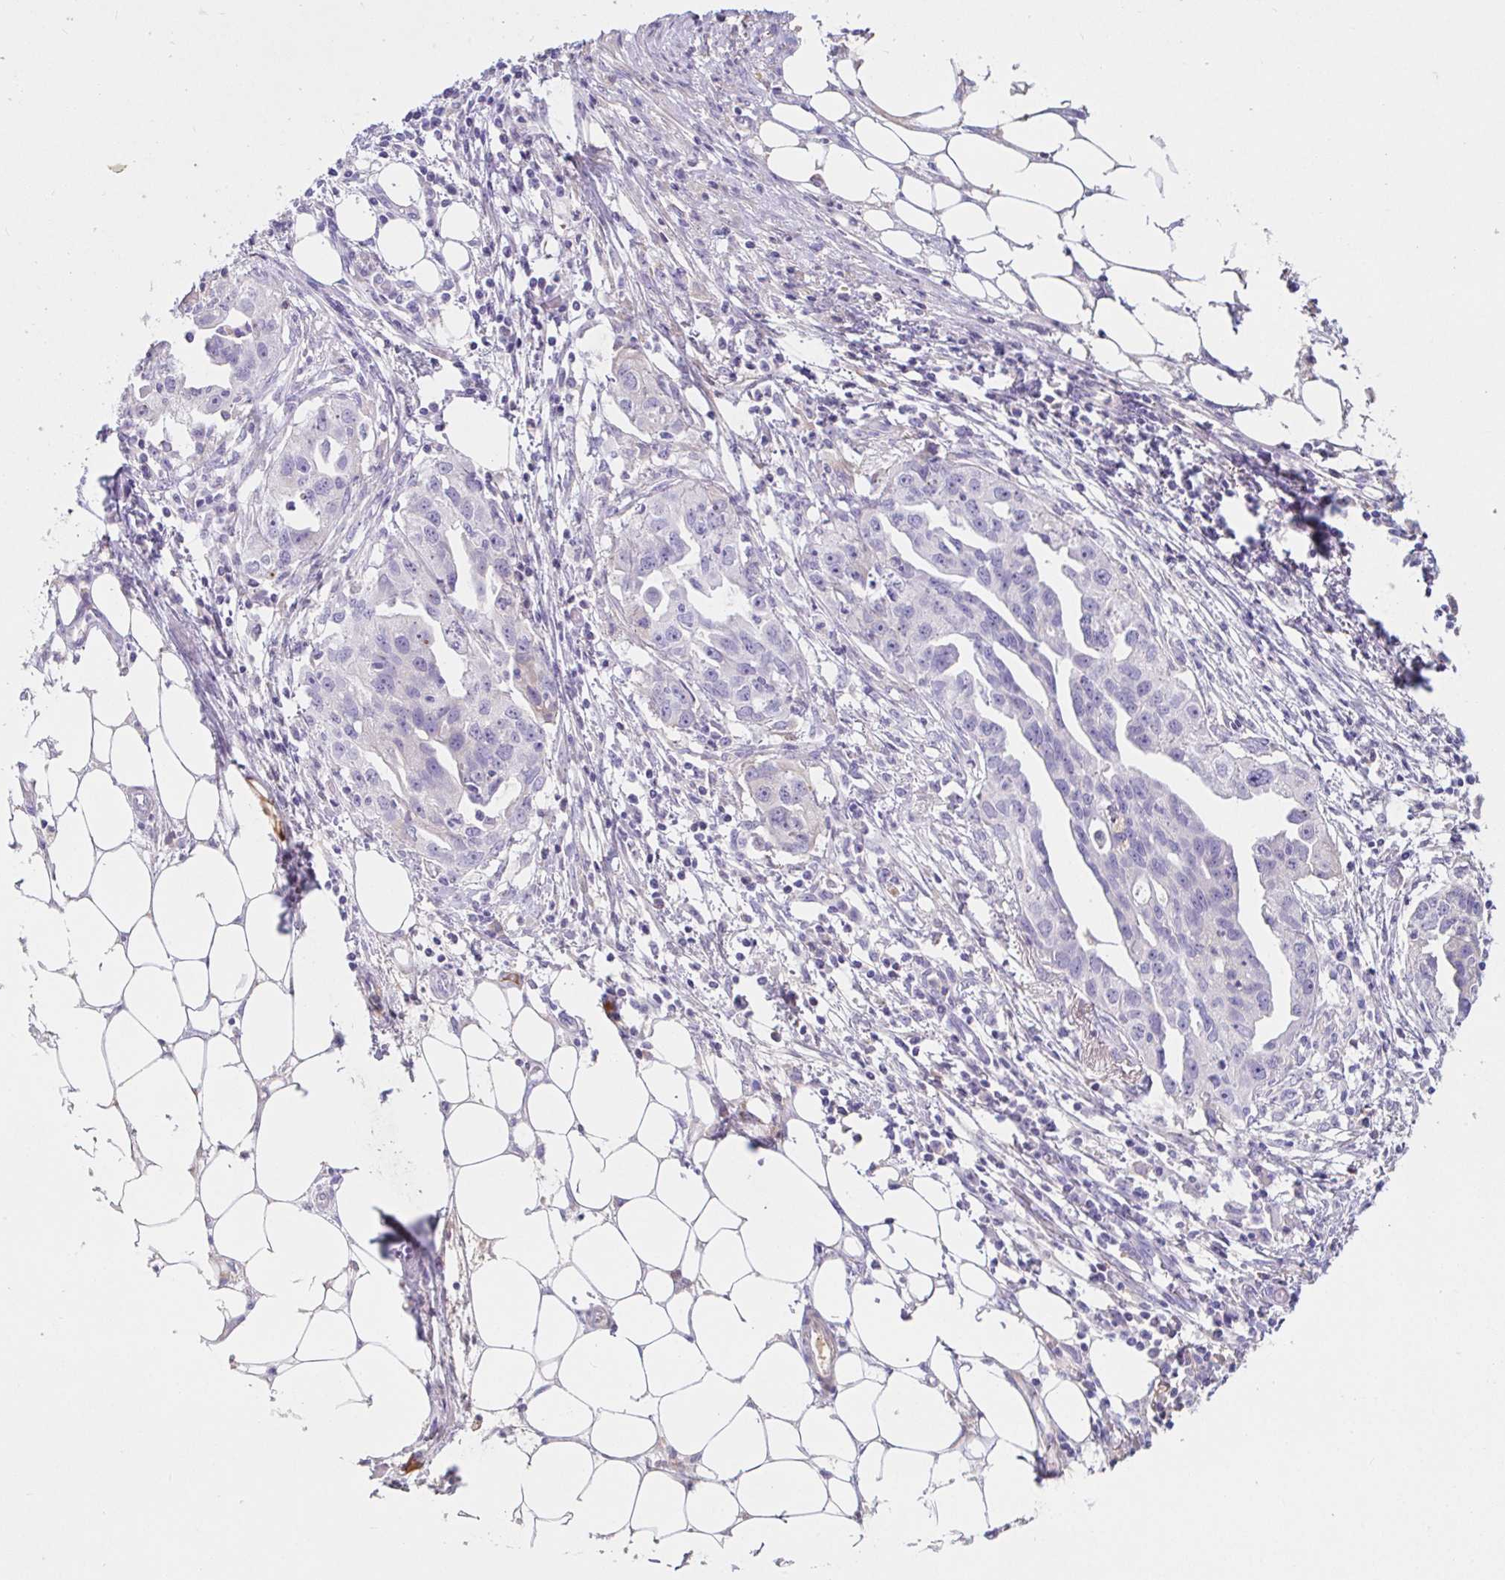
{"staining": {"intensity": "negative", "quantity": "none", "location": "none"}, "tissue": "ovarian cancer", "cell_type": "Tumor cells", "image_type": "cancer", "snomed": [{"axis": "morphology", "description": "Carcinoma, endometroid"}, {"axis": "morphology", "description": "Cystadenocarcinoma, serous, NOS"}, {"axis": "topography", "description": "Ovary"}], "caption": "Tumor cells show no significant positivity in ovarian cancer. (DAB (3,3'-diaminobenzidine) immunohistochemistry with hematoxylin counter stain).", "gene": "SAA4", "patient": {"sex": "female", "age": 45}}